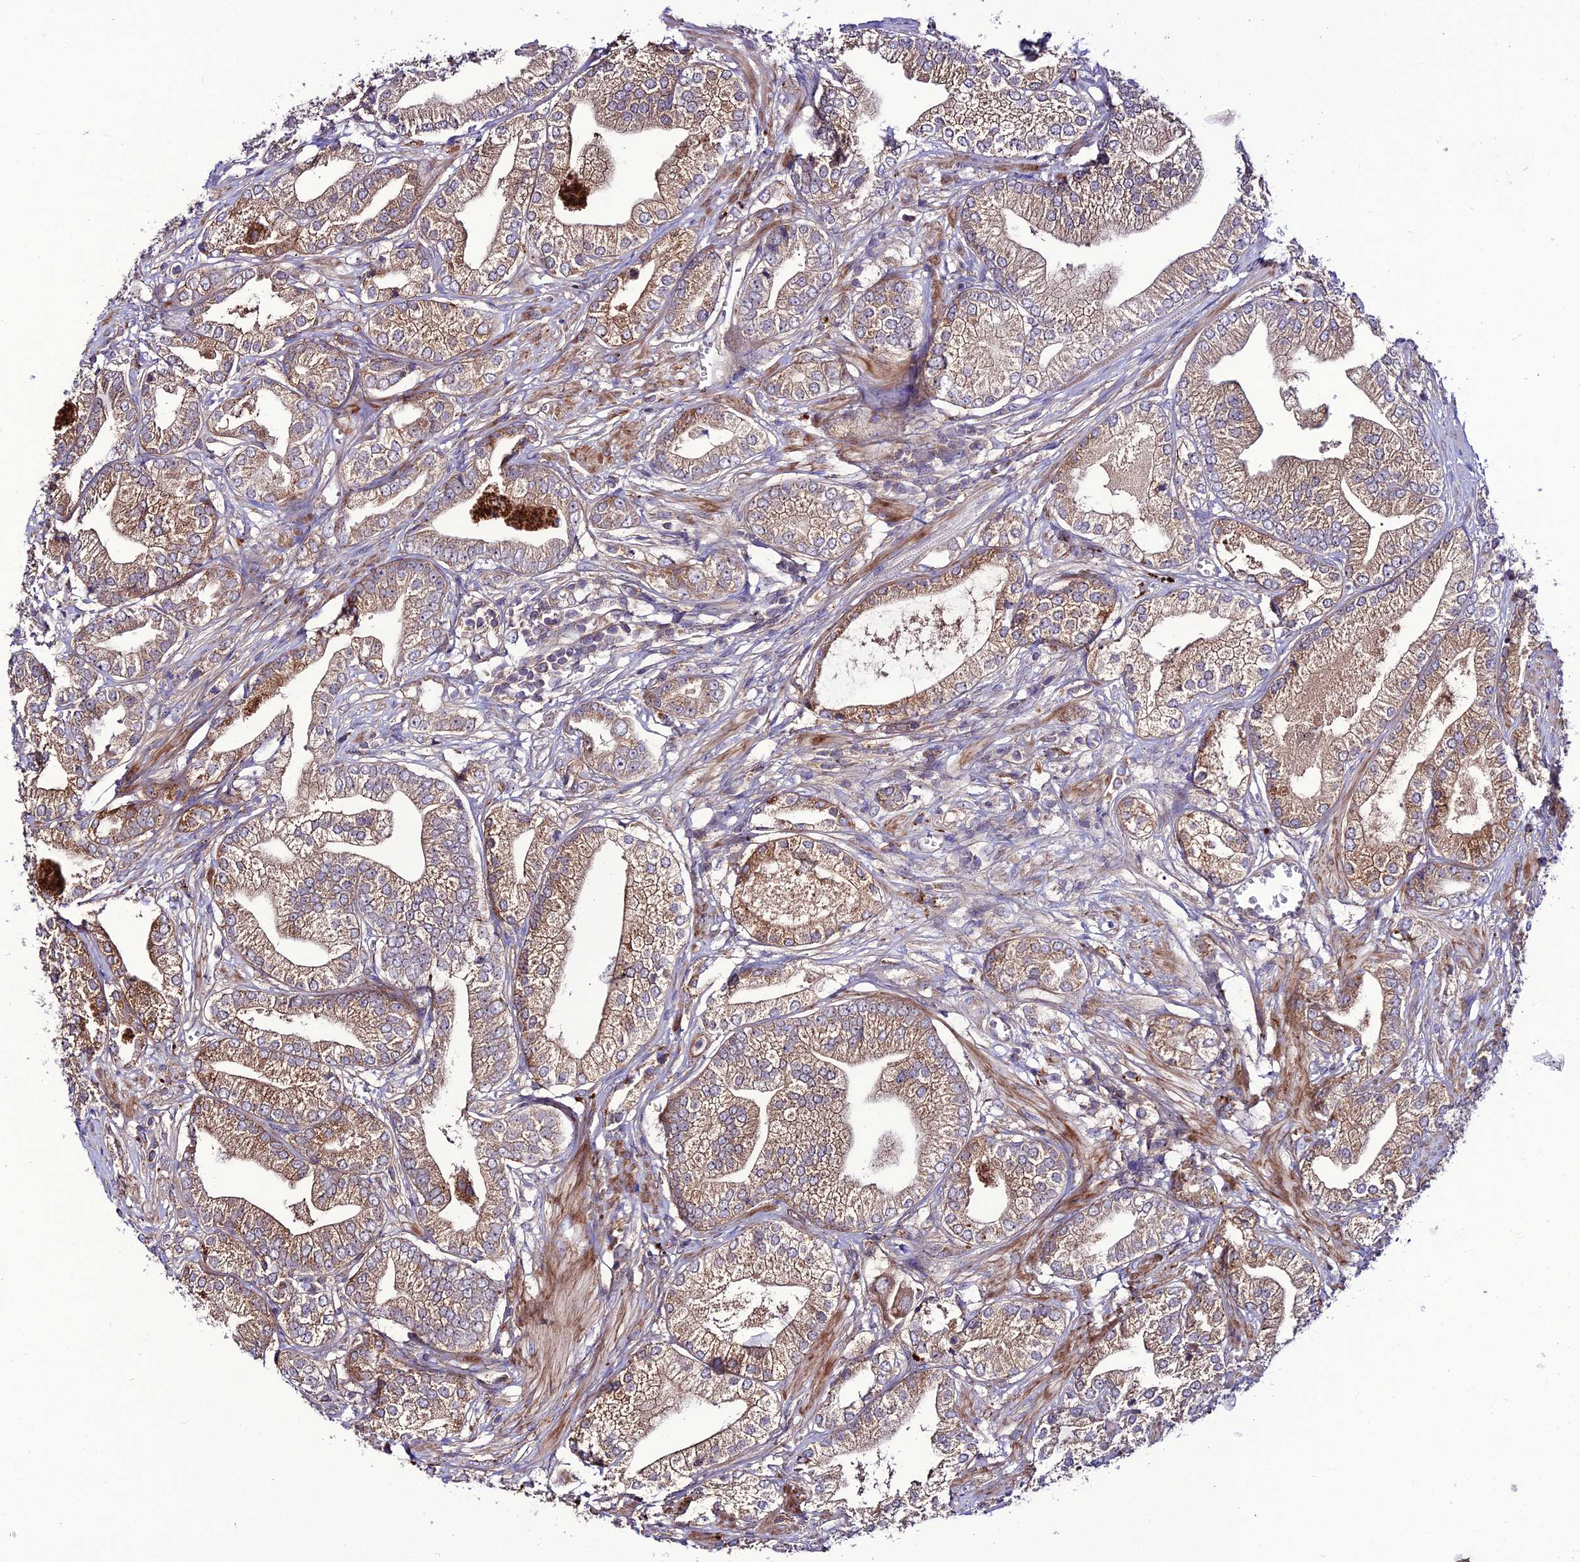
{"staining": {"intensity": "moderate", "quantity": ">75%", "location": "cytoplasmic/membranous"}, "tissue": "prostate cancer", "cell_type": "Tumor cells", "image_type": "cancer", "snomed": [{"axis": "morphology", "description": "Adenocarcinoma, High grade"}, {"axis": "topography", "description": "Prostate"}], "caption": "Approximately >75% of tumor cells in human prostate high-grade adenocarcinoma display moderate cytoplasmic/membranous protein expression as visualized by brown immunohistochemical staining.", "gene": "PPIL3", "patient": {"sex": "male", "age": 50}}